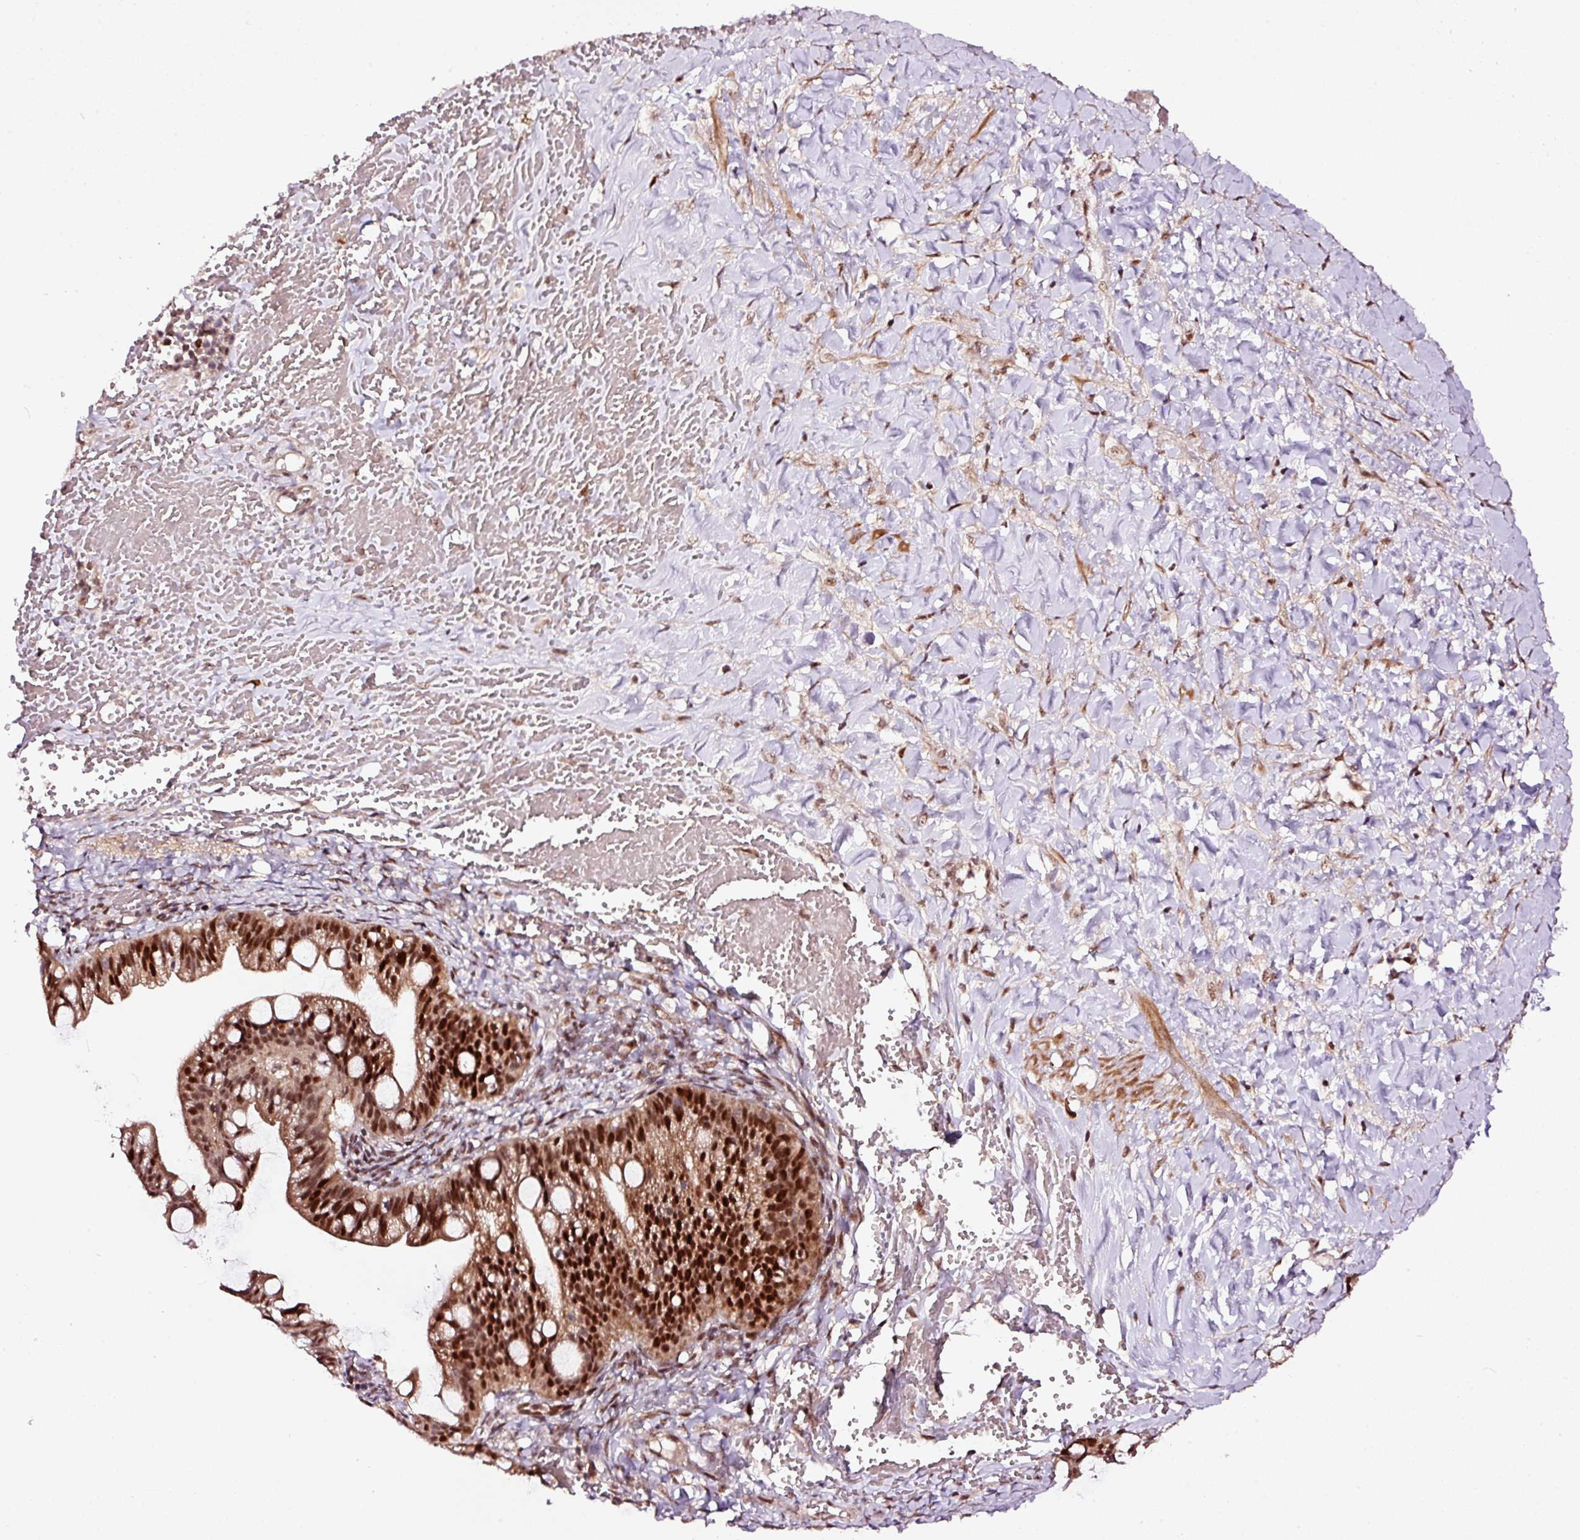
{"staining": {"intensity": "strong", "quantity": ">75%", "location": "nuclear"}, "tissue": "ovarian cancer", "cell_type": "Tumor cells", "image_type": "cancer", "snomed": [{"axis": "morphology", "description": "Cystadenocarcinoma, mucinous, NOS"}, {"axis": "topography", "description": "Ovary"}], "caption": "A high amount of strong nuclear expression is seen in about >75% of tumor cells in ovarian mucinous cystadenocarcinoma tissue.", "gene": "RFC4", "patient": {"sex": "female", "age": 73}}